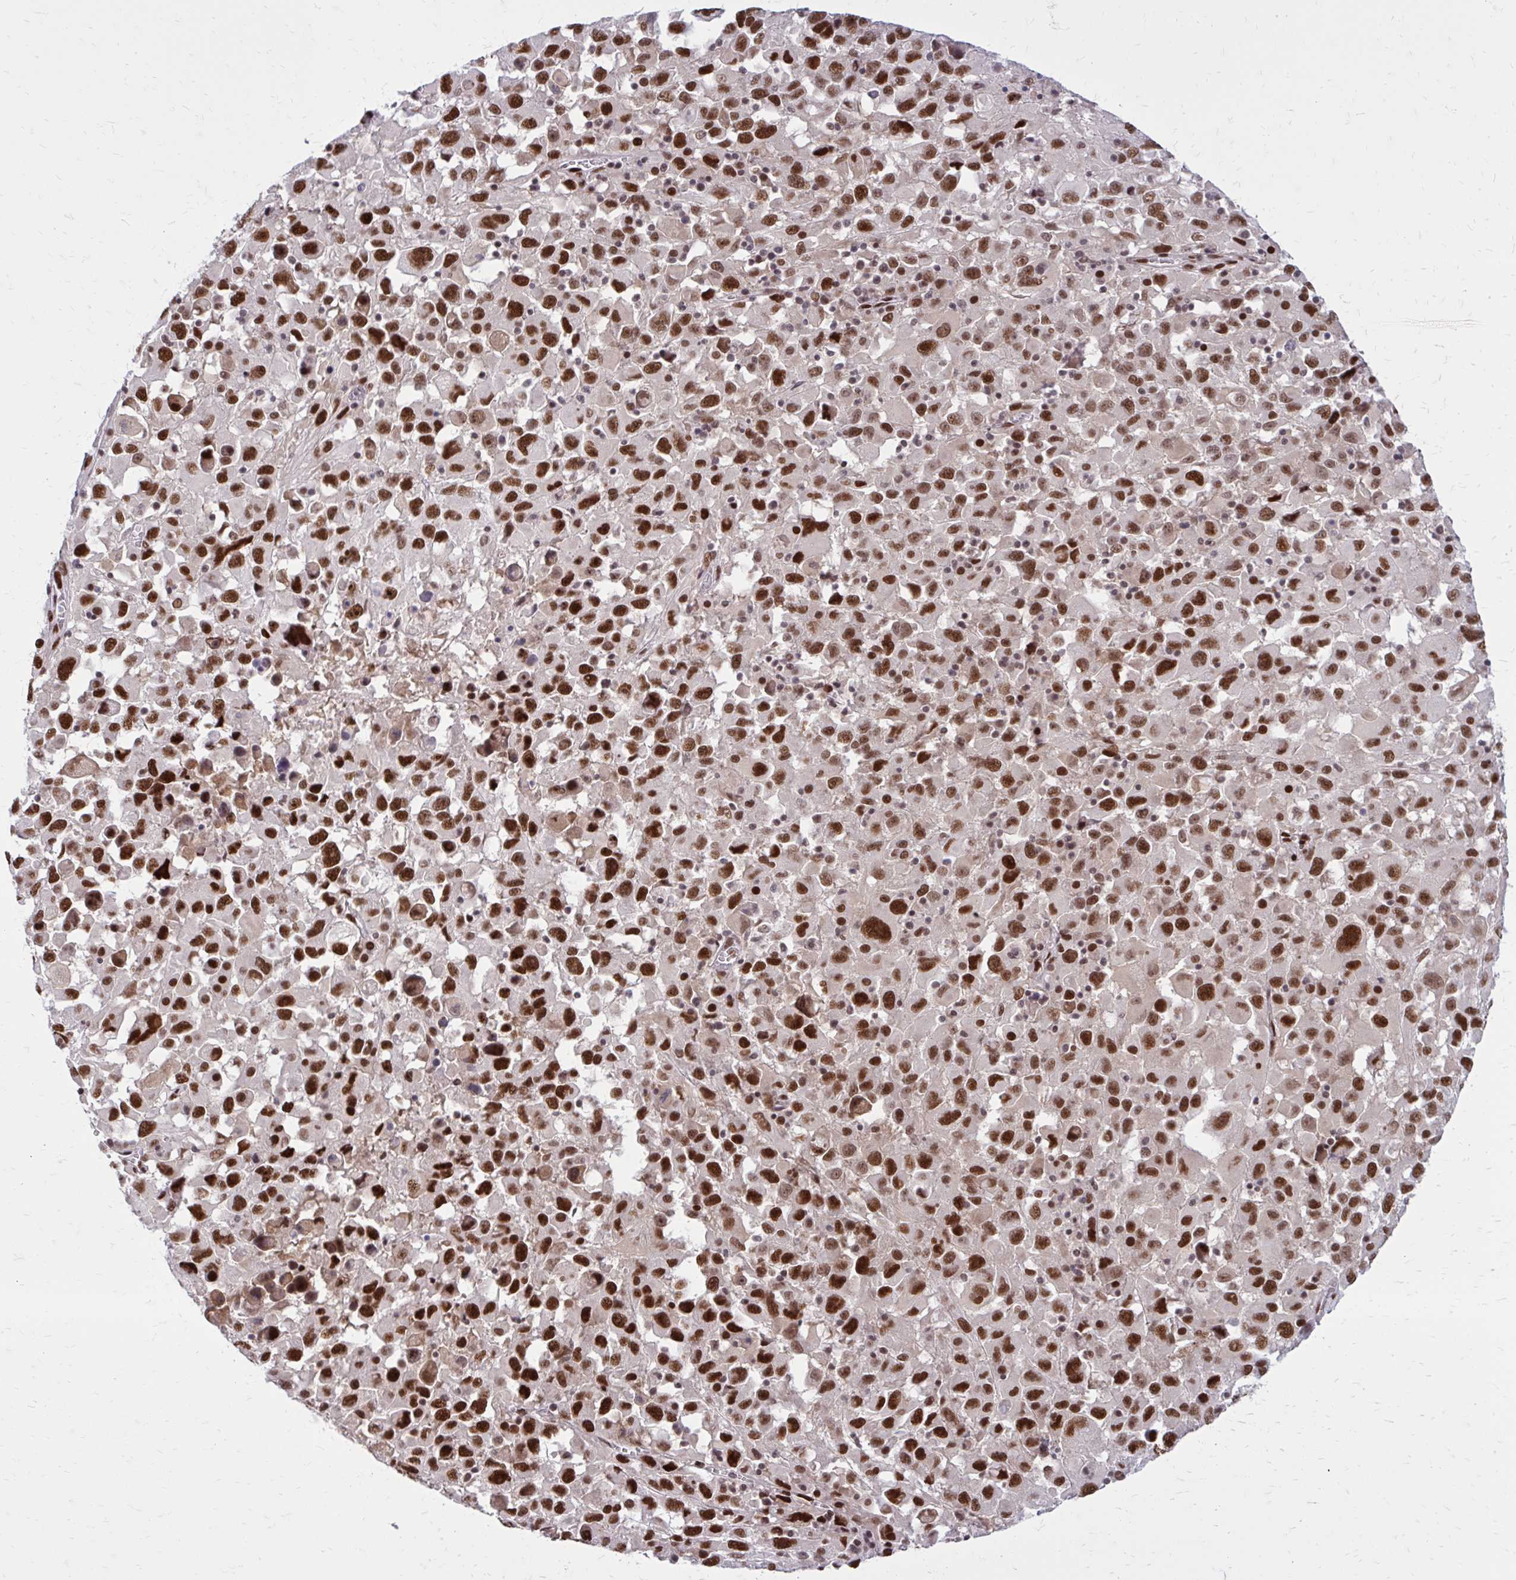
{"staining": {"intensity": "strong", "quantity": ">75%", "location": "nuclear"}, "tissue": "melanoma", "cell_type": "Tumor cells", "image_type": "cancer", "snomed": [{"axis": "morphology", "description": "Malignant melanoma, Metastatic site"}, {"axis": "topography", "description": "Soft tissue"}], "caption": "Malignant melanoma (metastatic site) tissue shows strong nuclear expression in approximately >75% of tumor cells", "gene": "PSME4", "patient": {"sex": "male", "age": 50}}